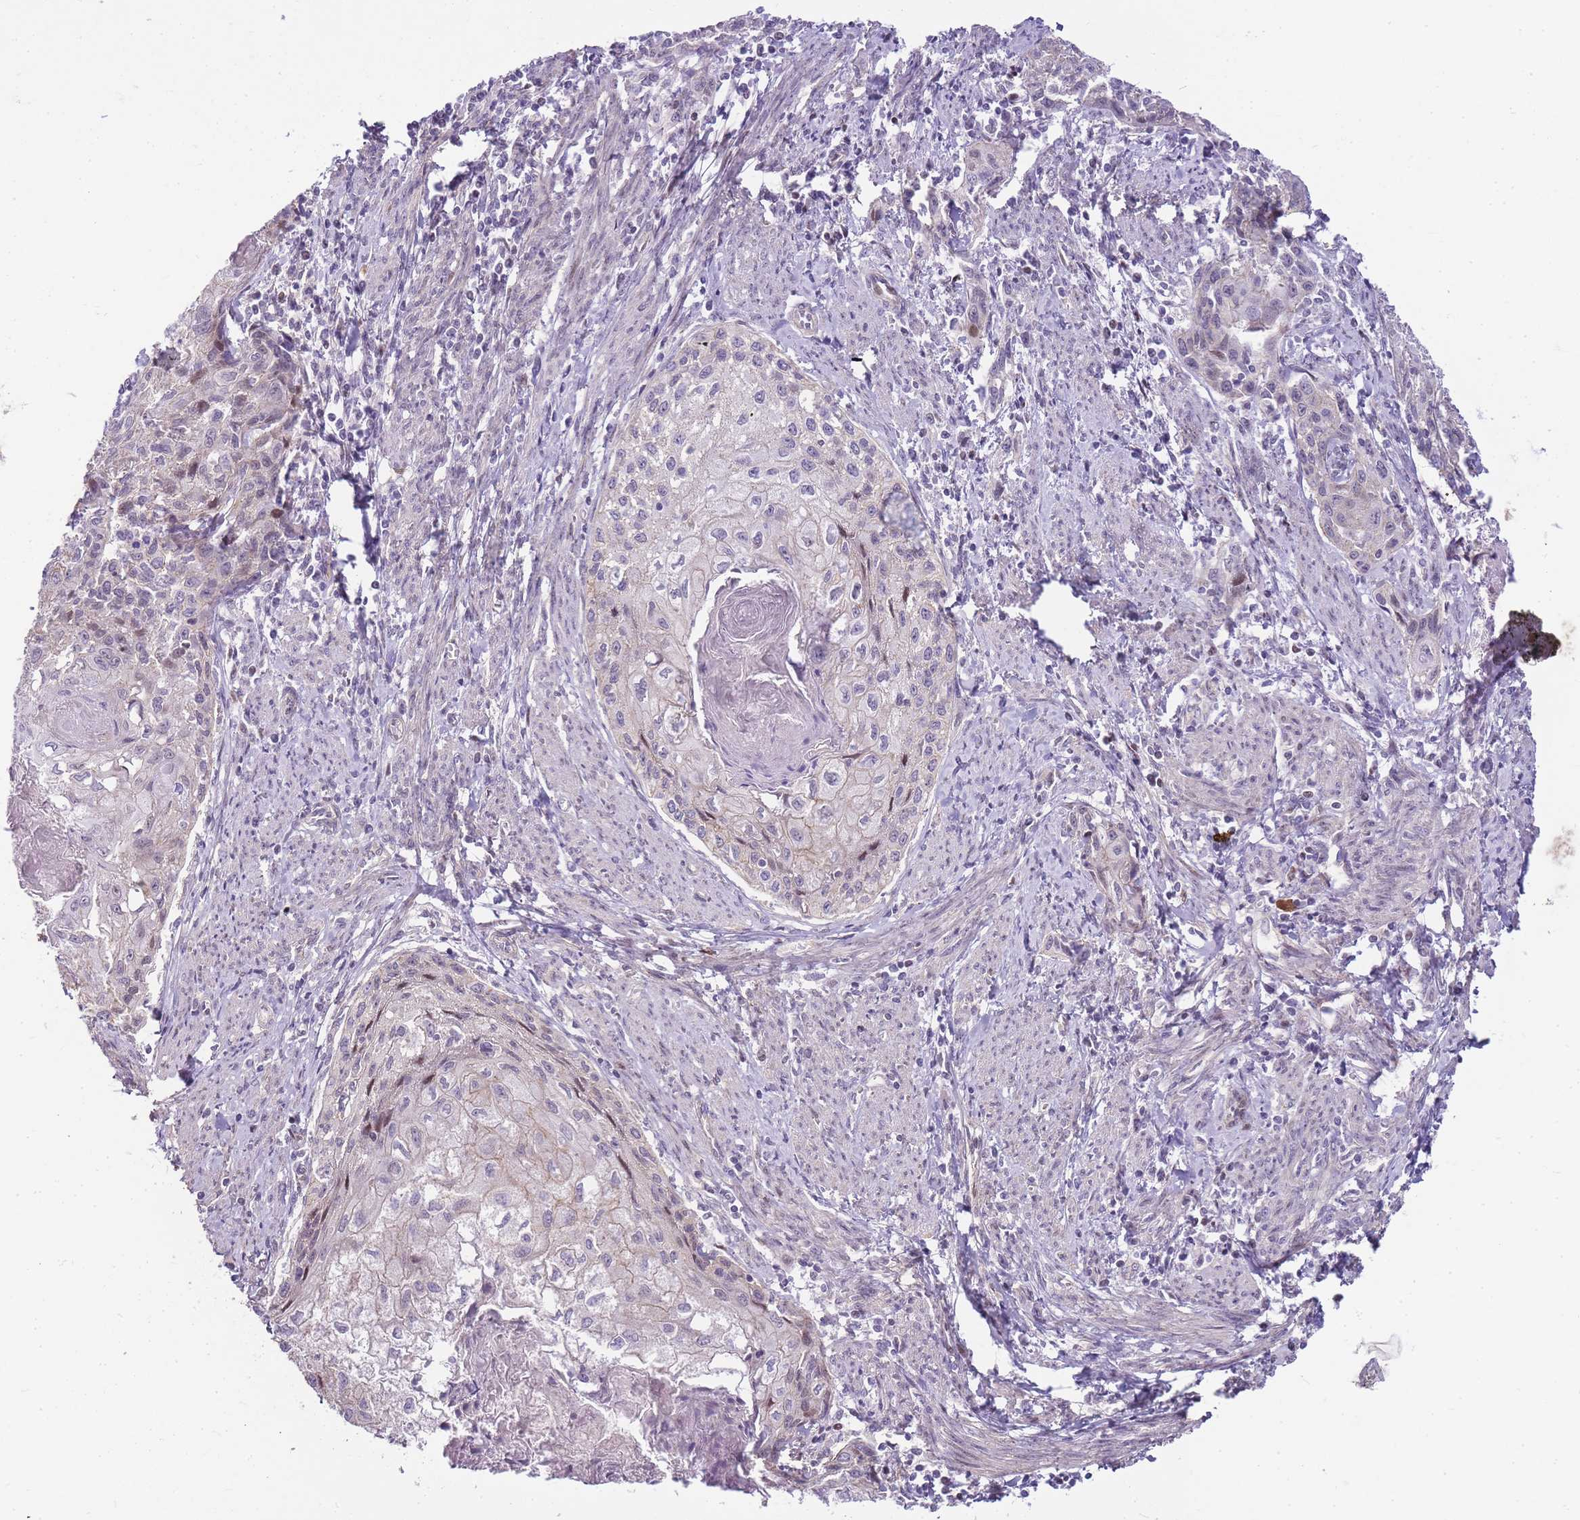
{"staining": {"intensity": "negative", "quantity": "none", "location": "none"}, "tissue": "cervical cancer", "cell_type": "Tumor cells", "image_type": "cancer", "snomed": [{"axis": "morphology", "description": "Squamous cell carcinoma, NOS"}, {"axis": "topography", "description": "Cervix"}], "caption": "A histopathology image of human cervical cancer (squamous cell carcinoma) is negative for staining in tumor cells.", "gene": "CLBA1", "patient": {"sex": "female", "age": 67}}